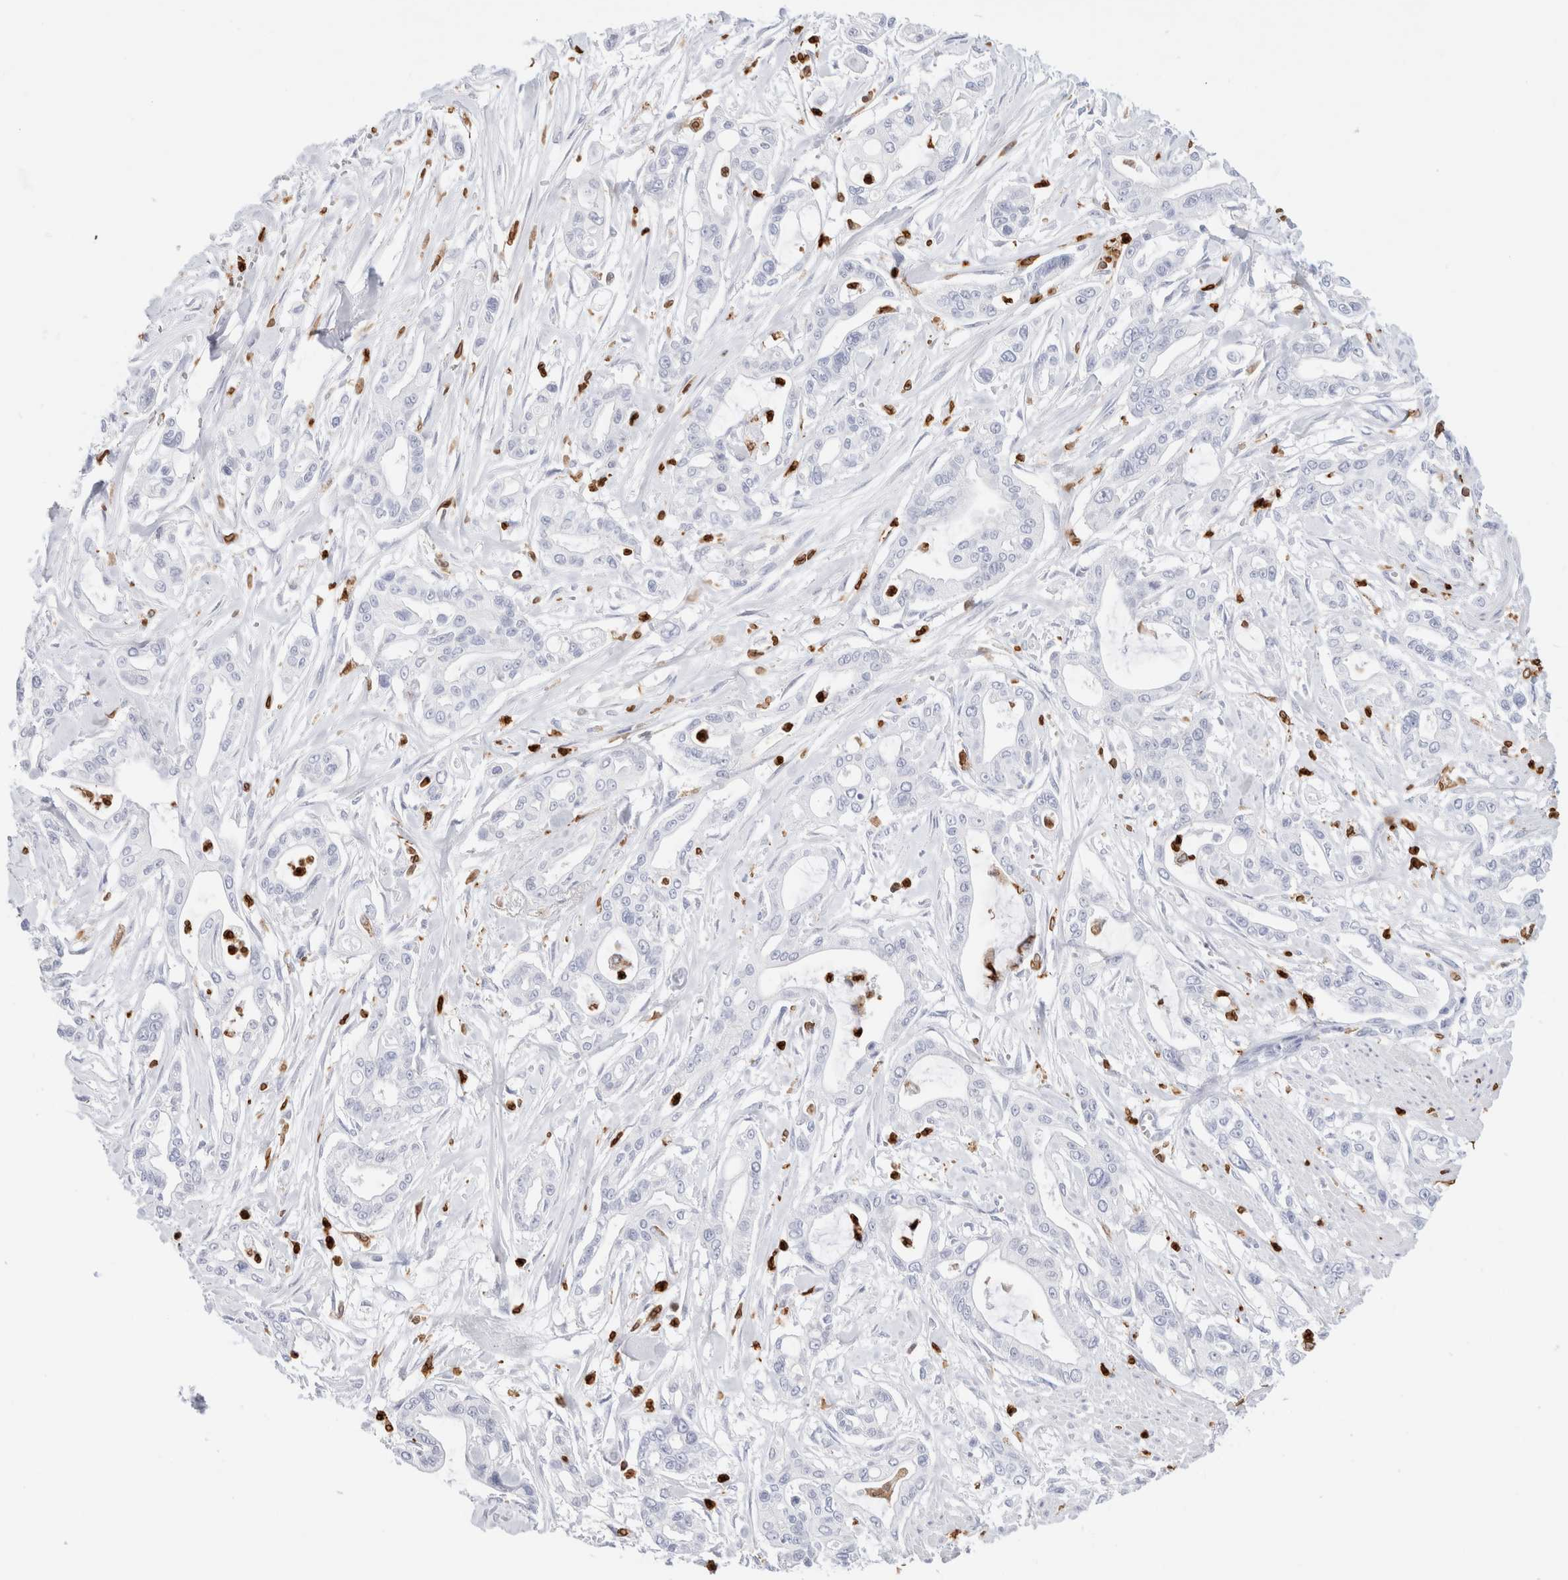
{"staining": {"intensity": "negative", "quantity": "none", "location": "none"}, "tissue": "pancreatic cancer", "cell_type": "Tumor cells", "image_type": "cancer", "snomed": [{"axis": "morphology", "description": "Adenocarcinoma, NOS"}, {"axis": "topography", "description": "Pancreas"}], "caption": "High magnification brightfield microscopy of pancreatic cancer stained with DAB (3,3'-diaminobenzidine) (brown) and counterstained with hematoxylin (blue): tumor cells show no significant expression.", "gene": "ALOX5AP", "patient": {"sex": "male", "age": 68}}